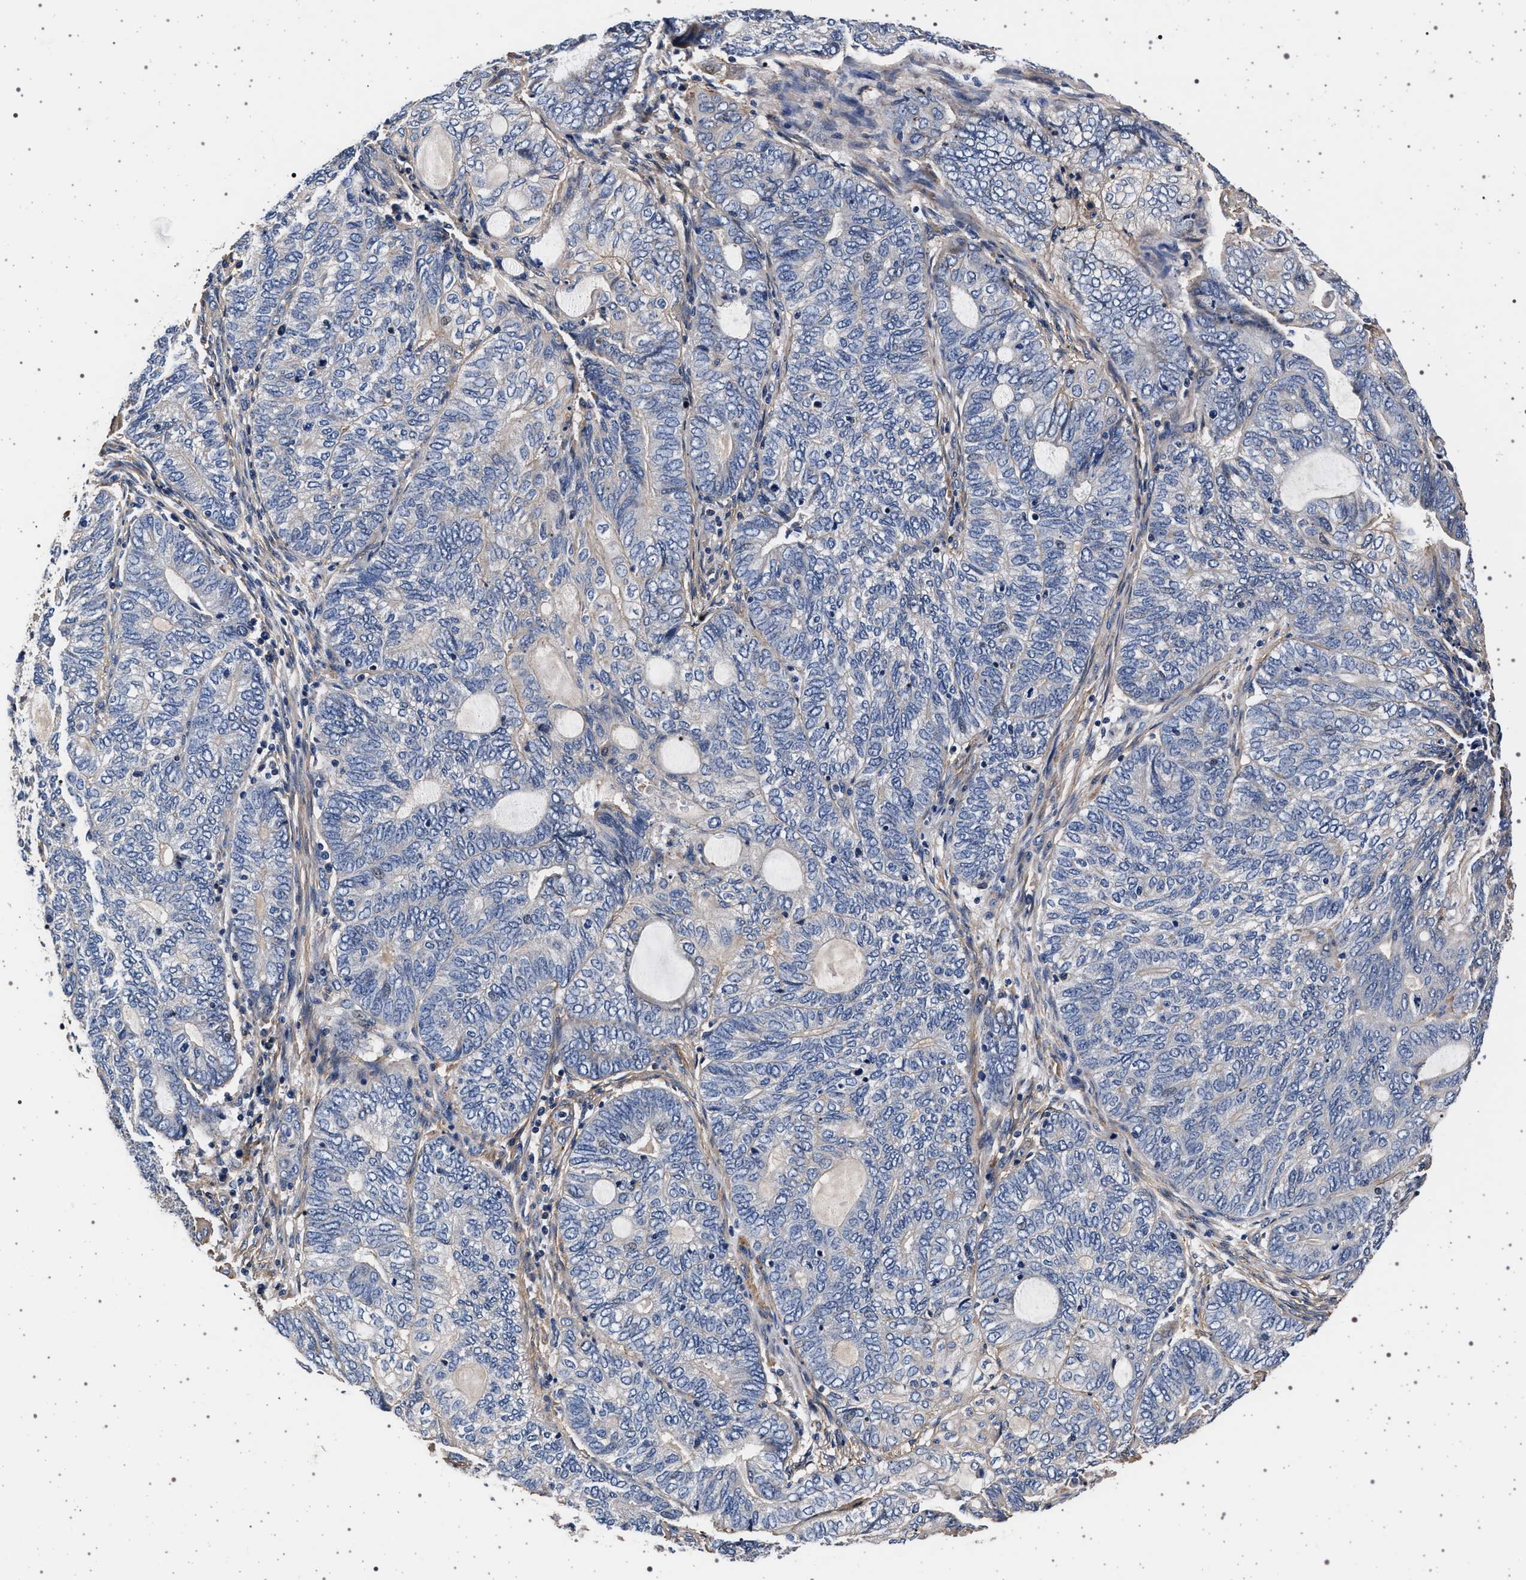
{"staining": {"intensity": "negative", "quantity": "none", "location": "none"}, "tissue": "endometrial cancer", "cell_type": "Tumor cells", "image_type": "cancer", "snomed": [{"axis": "morphology", "description": "Adenocarcinoma, NOS"}, {"axis": "topography", "description": "Uterus"}, {"axis": "topography", "description": "Endometrium"}], "caption": "High power microscopy photomicrograph of an immunohistochemistry (IHC) histopathology image of endometrial adenocarcinoma, revealing no significant positivity in tumor cells.", "gene": "KCNK6", "patient": {"sex": "female", "age": 70}}